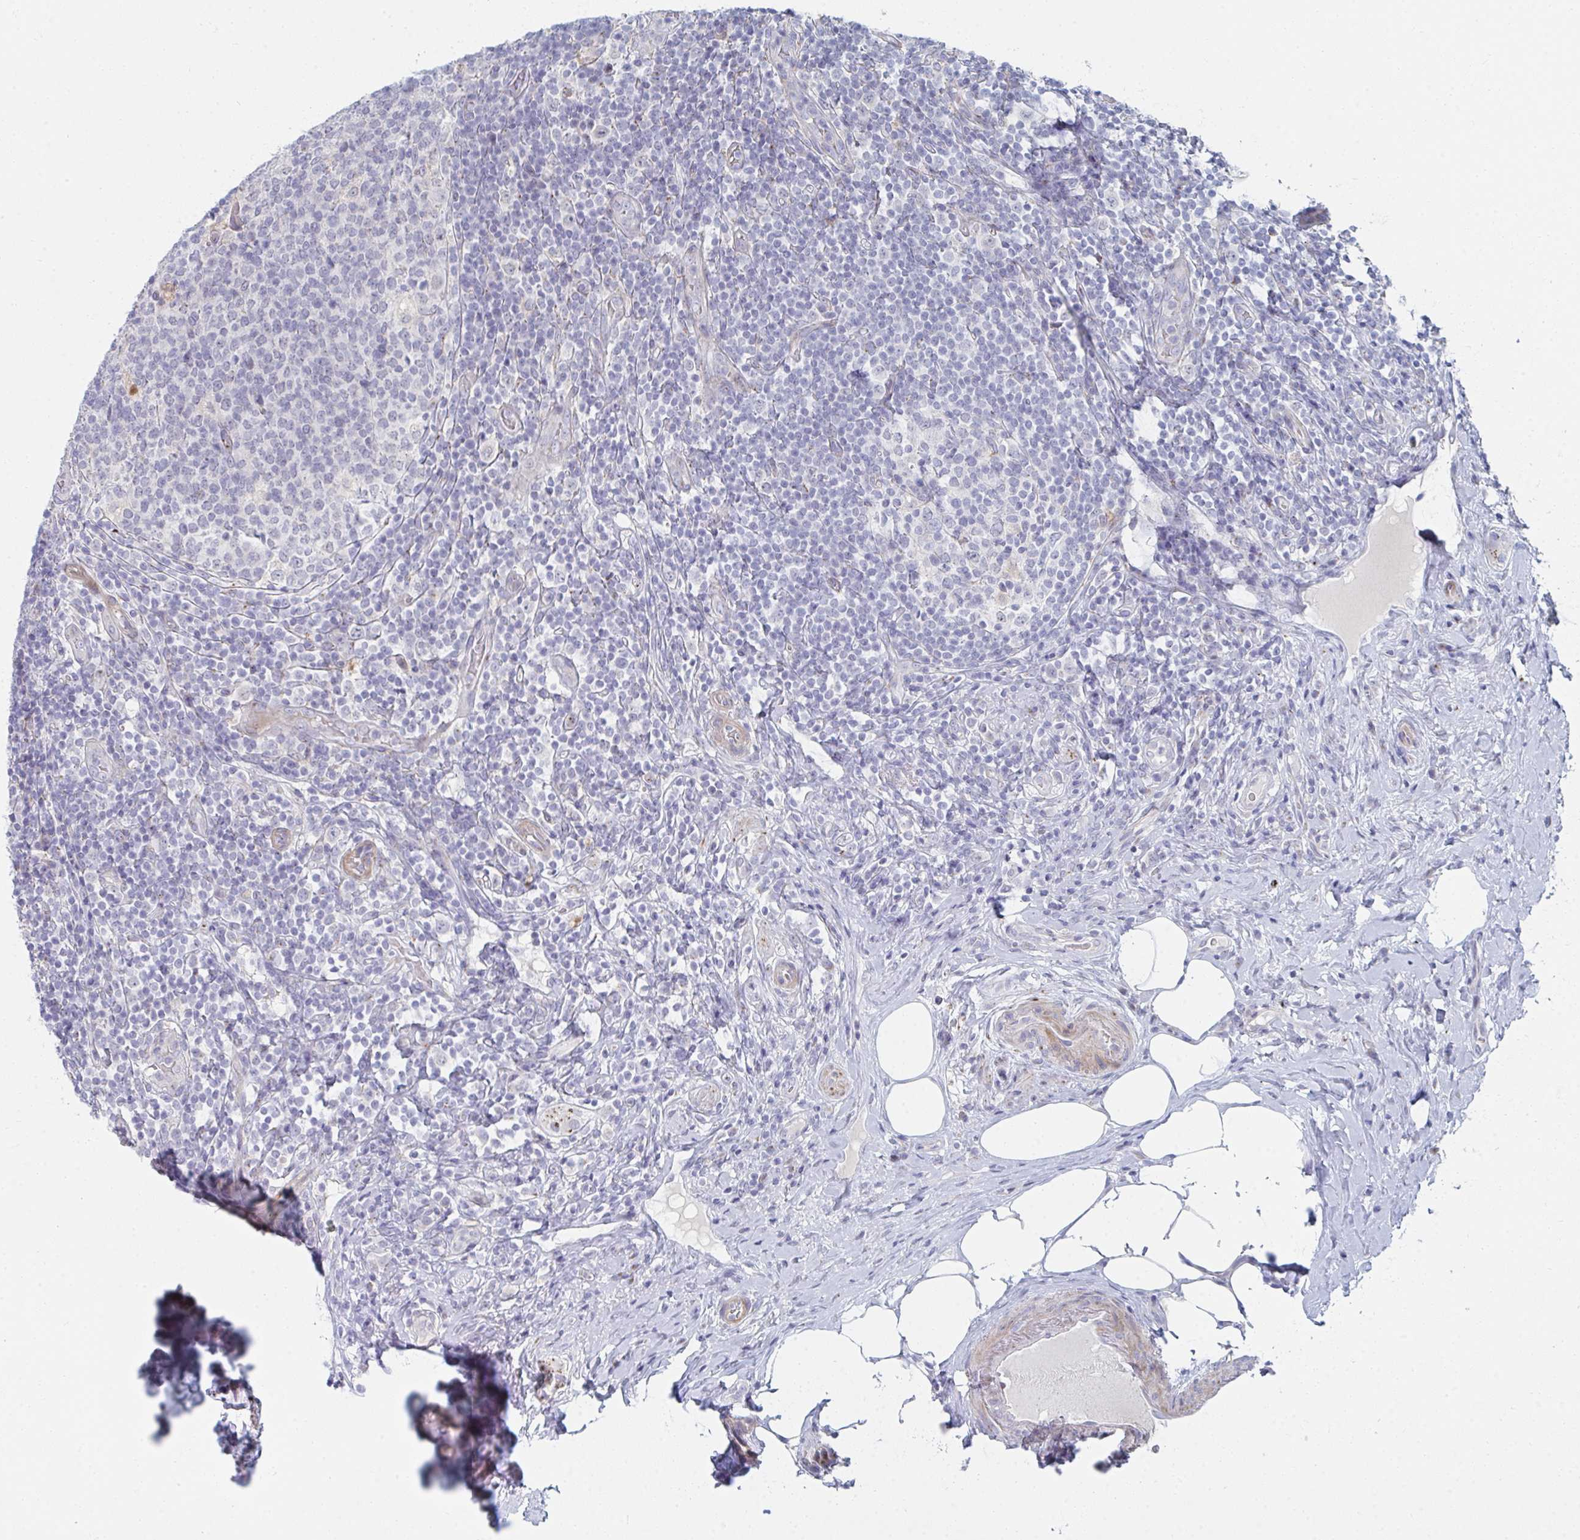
{"staining": {"intensity": "moderate", "quantity": "25%-75%", "location": "cytoplasmic/membranous"}, "tissue": "appendix", "cell_type": "Glandular cells", "image_type": "normal", "snomed": [{"axis": "morphology", "description": "Normal tissue, NOS"}, {"axis": "topography", "description": "Appendix"}], "caption": "Appendix stained with IHC shows moderate cytoplasmic/membranous staining in about 25%-75% of glandular cells. Using DAB (3,3'-diaminobenzidine) (brown) and hematoxylin (blue) stains, captured at high magnification using brightfield microscopy.", "gene": "PSMG1", "patient": {"sex": "female", "age": 43}}